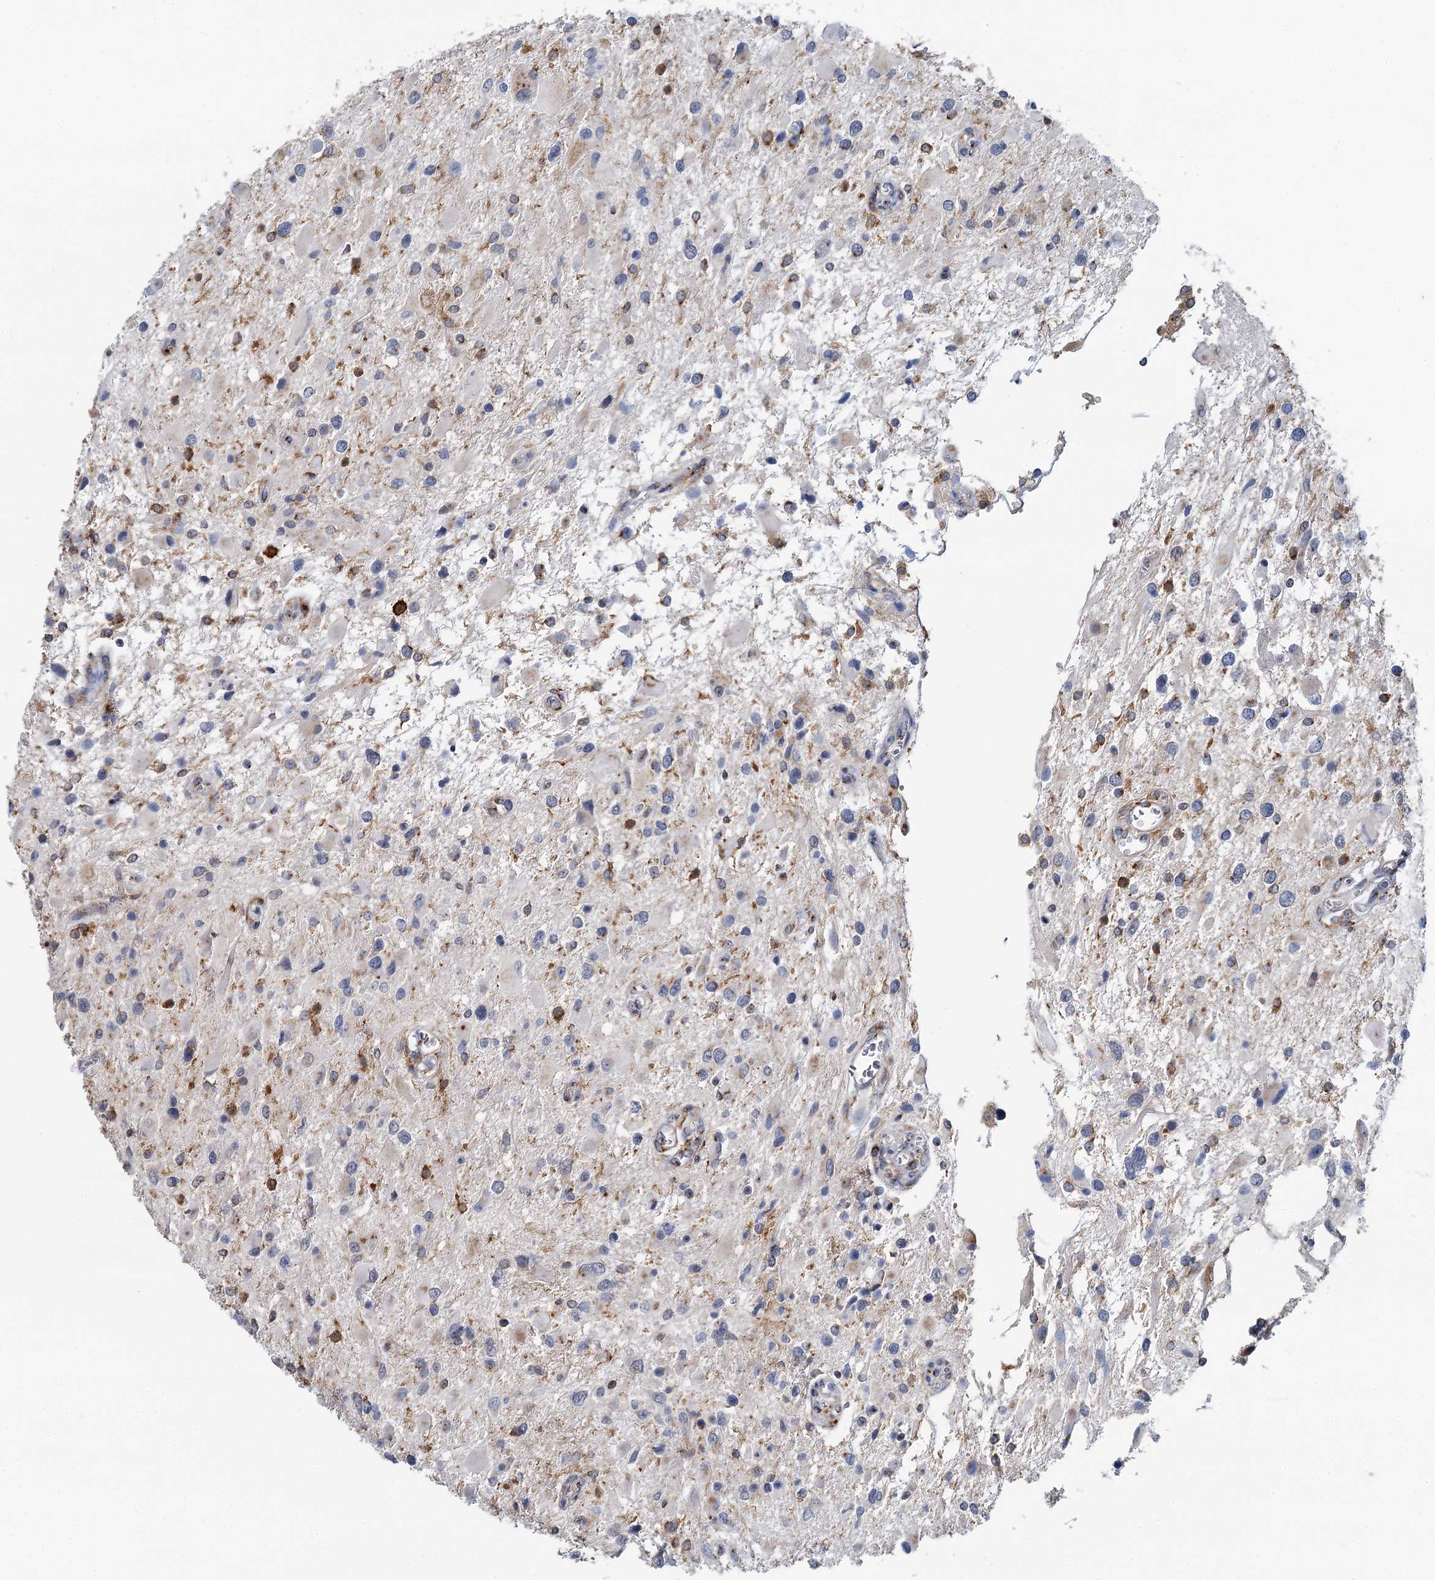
{"staining": {"intensity": "moderate", "quantity": "<25%", "location": "cytoplasmic/membranous"}, "tissue": "glioma", "cell_type": "Tumor cells", "image_type": "cancer", "snomed": [{"axis": "morphology", "description": "Glioma, malignant, High grade"}, {"axis": "topography", "description": "Brain"}], "caption": "Malignant glioma (high-grade) stained with a brown dye exhibits moderate cytoplasmic/membranous positive expression in about <25% of tumor cells.", "gene": "BET1L", "patient": {"sex": "male", "age": 53}}